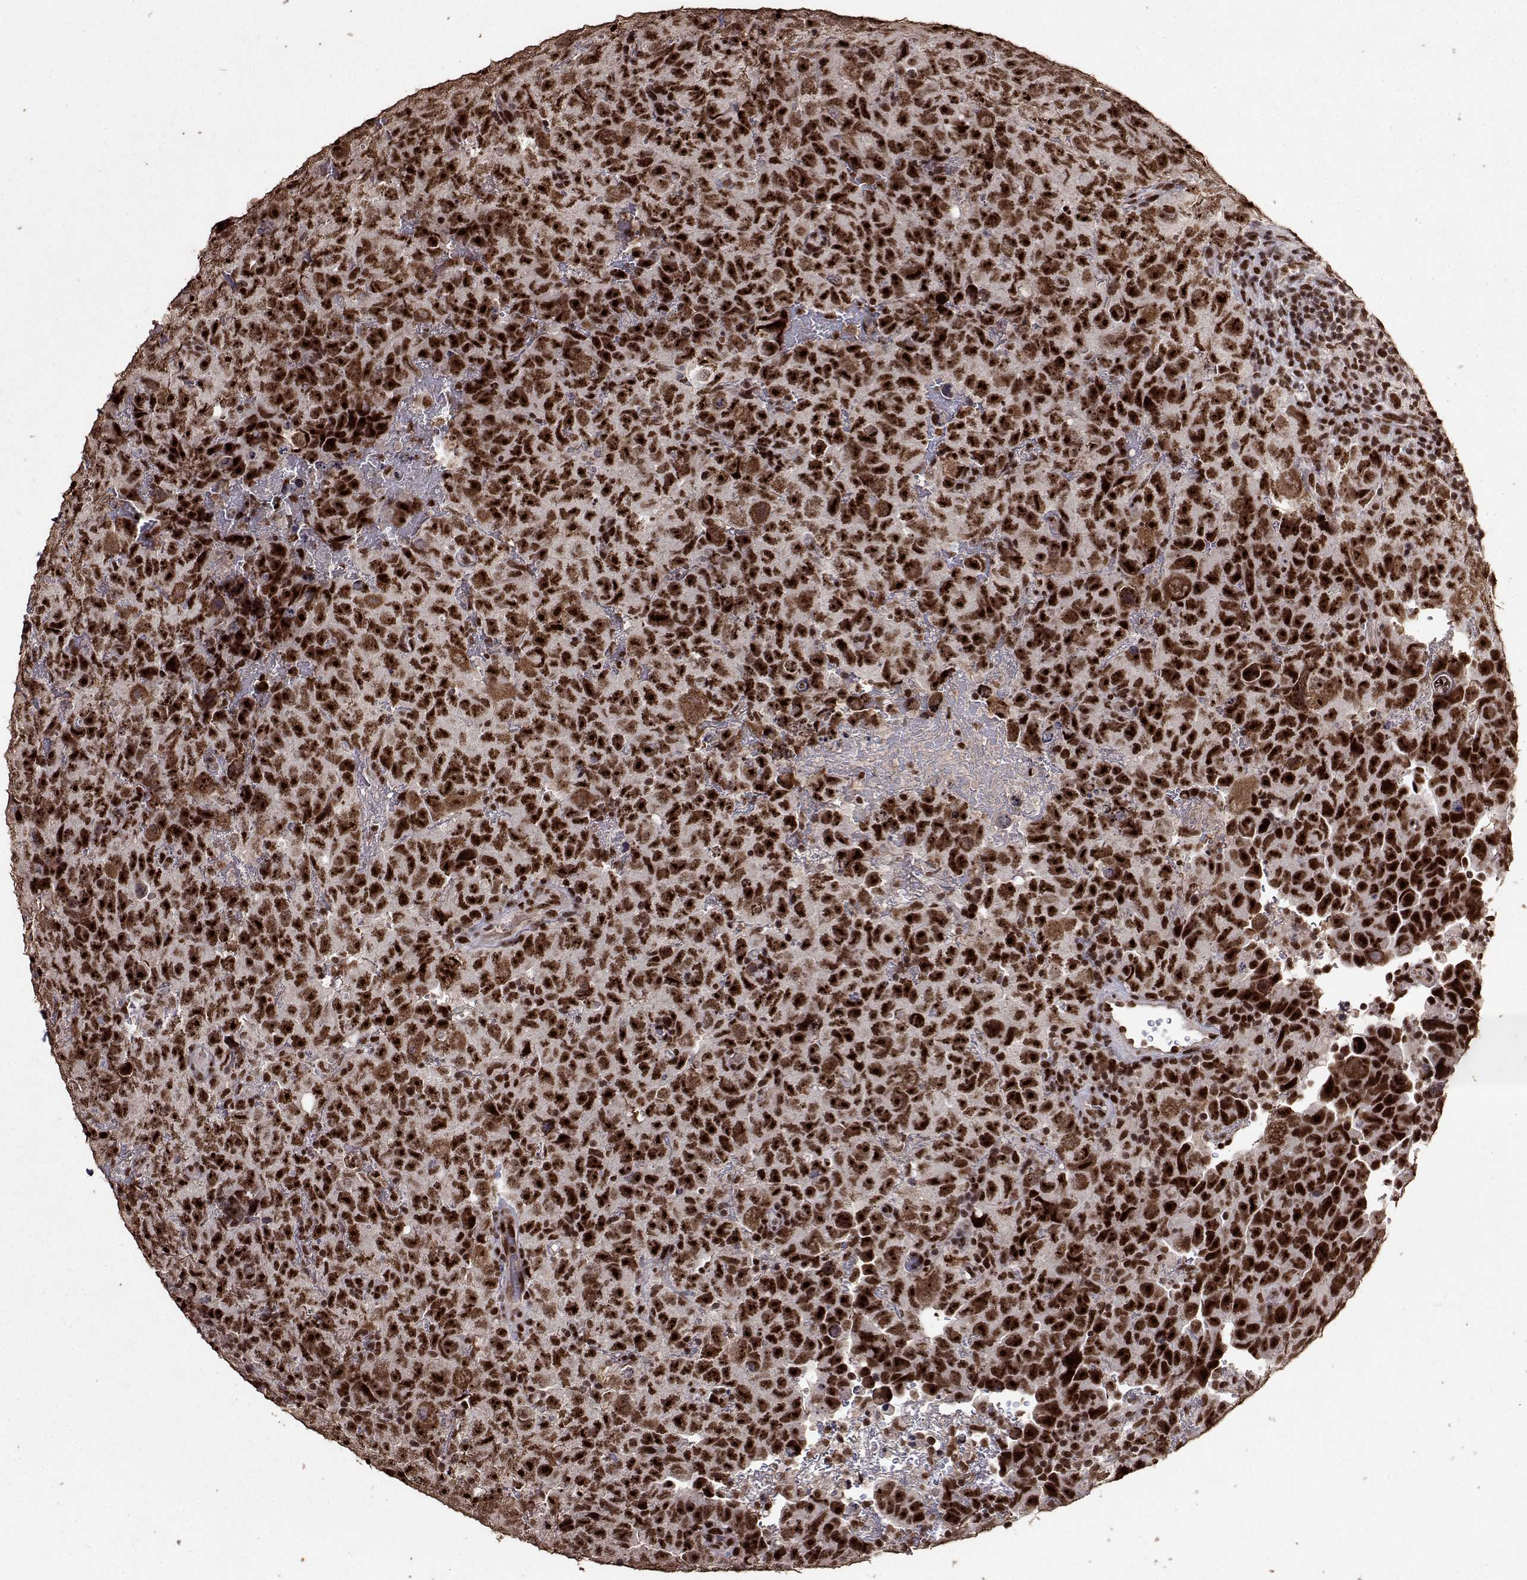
{"staining": {"intensity": "strong", "quantity": ">75%", "location": "nuclear"}, "tissue": "testis cancer", "cell_type": "Tumor cells", "image_type": "cancer", "snomed": [{"axis": "morphology", "description": "Carcinoma, Embryonal, NOS"}, {"axis": "topography", "description": "Testis"}], "caption": "Embryonal carcinoma (testis) stained for a protein (brown) displays strong nuclear positive staining in about >75% of tumor cells.", "gene": "TOE1", "patient": {"sex": "male", "age": 24}}